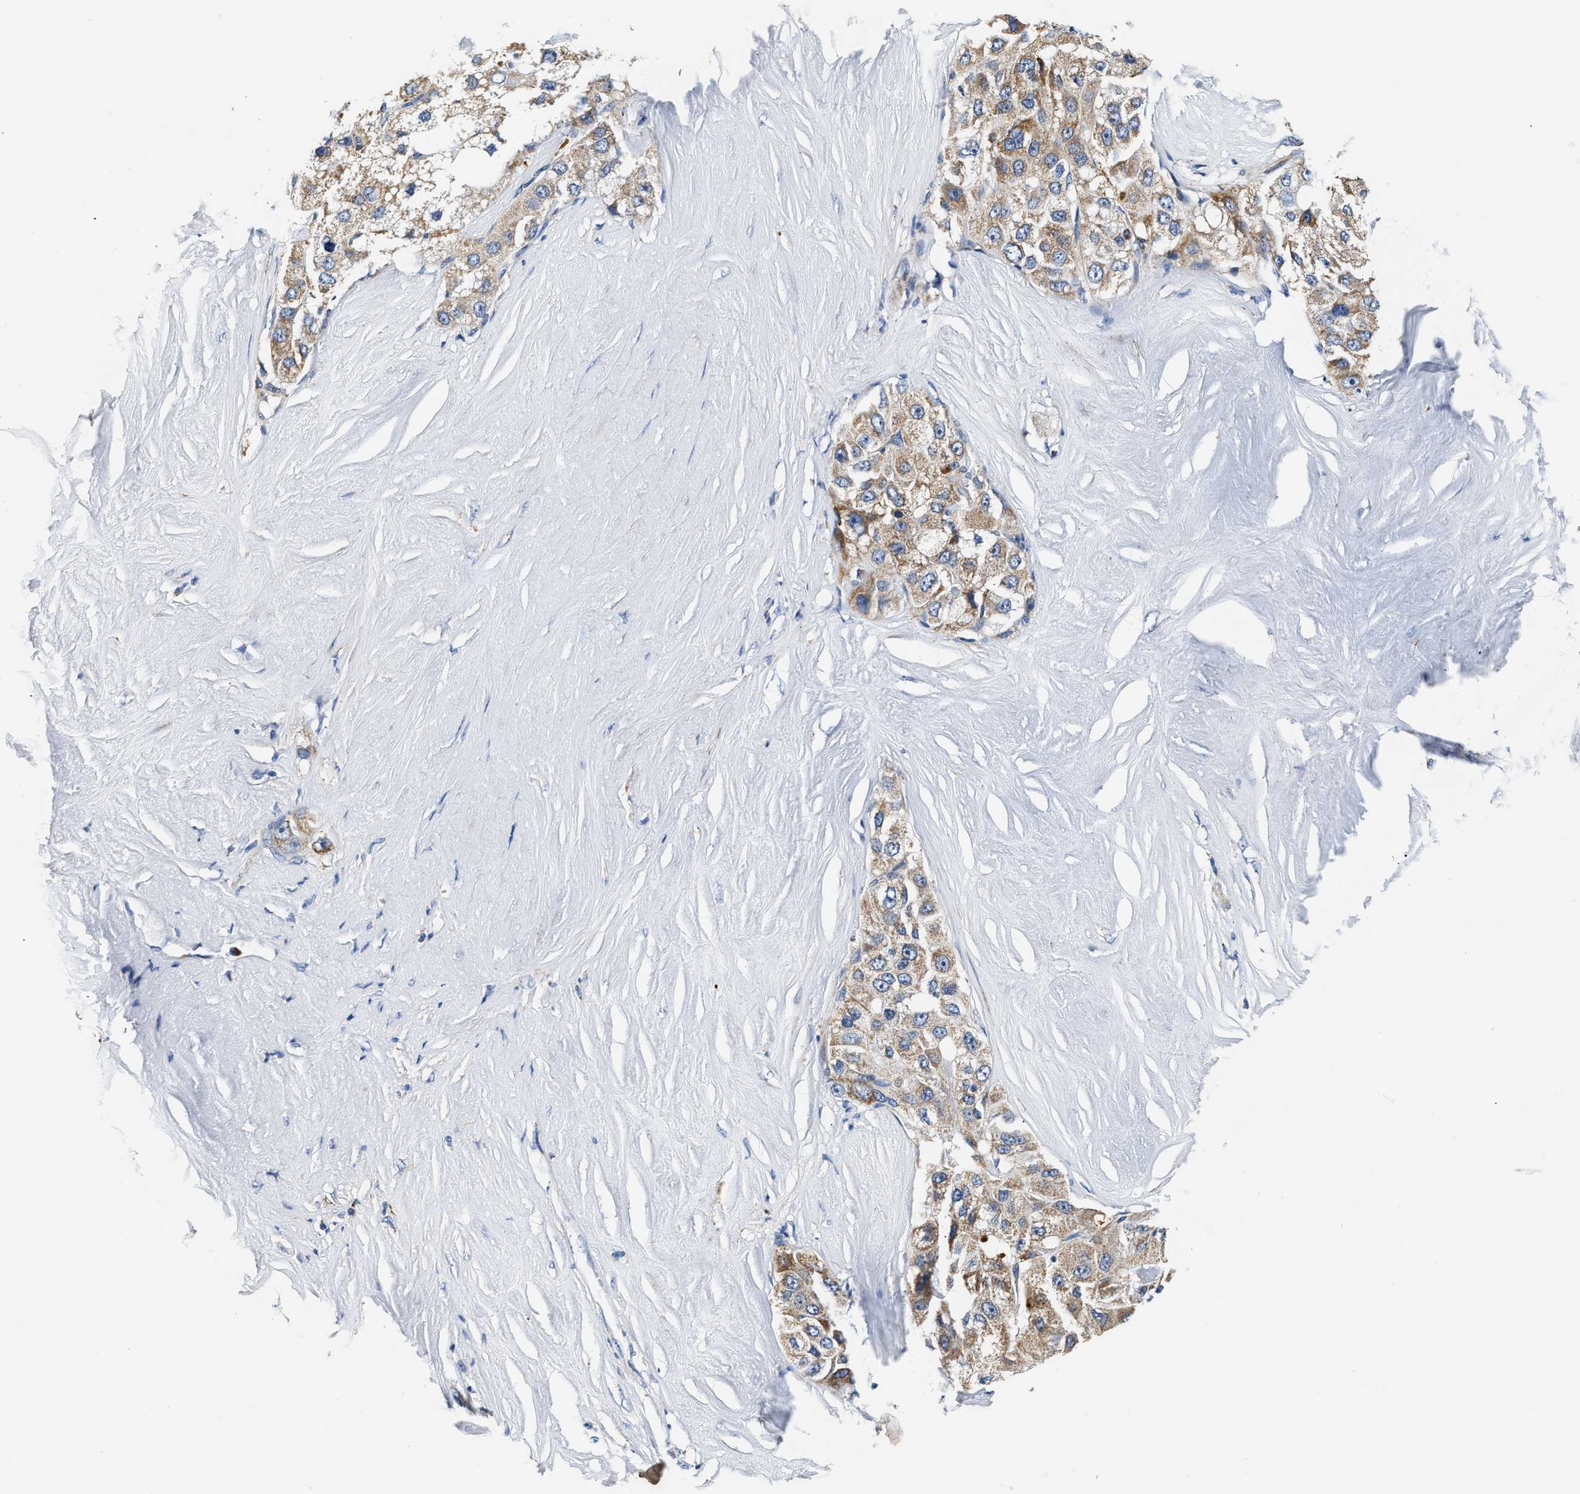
{"staining": {"intensity": "moderate", "quantity": ">75%", "location": "cytoplasmic/membranous"}, "tissue": "liver cancer", "cell_type": "Tumor cells", "image_type": "cancer", "snomed": [{"axis": "morphology", "description": "Carcinoma, Hepatocellular, NOS"}, {"axis": "topography", "description": "Liver"}], "caption": "A brown stain shows moderate cytoplasmic/membranous staining of a protein in liver hepatocellular carcinoma tumor cells.", "gene": "ACADVL", "patient": {"sex": "male", "age": 80}}